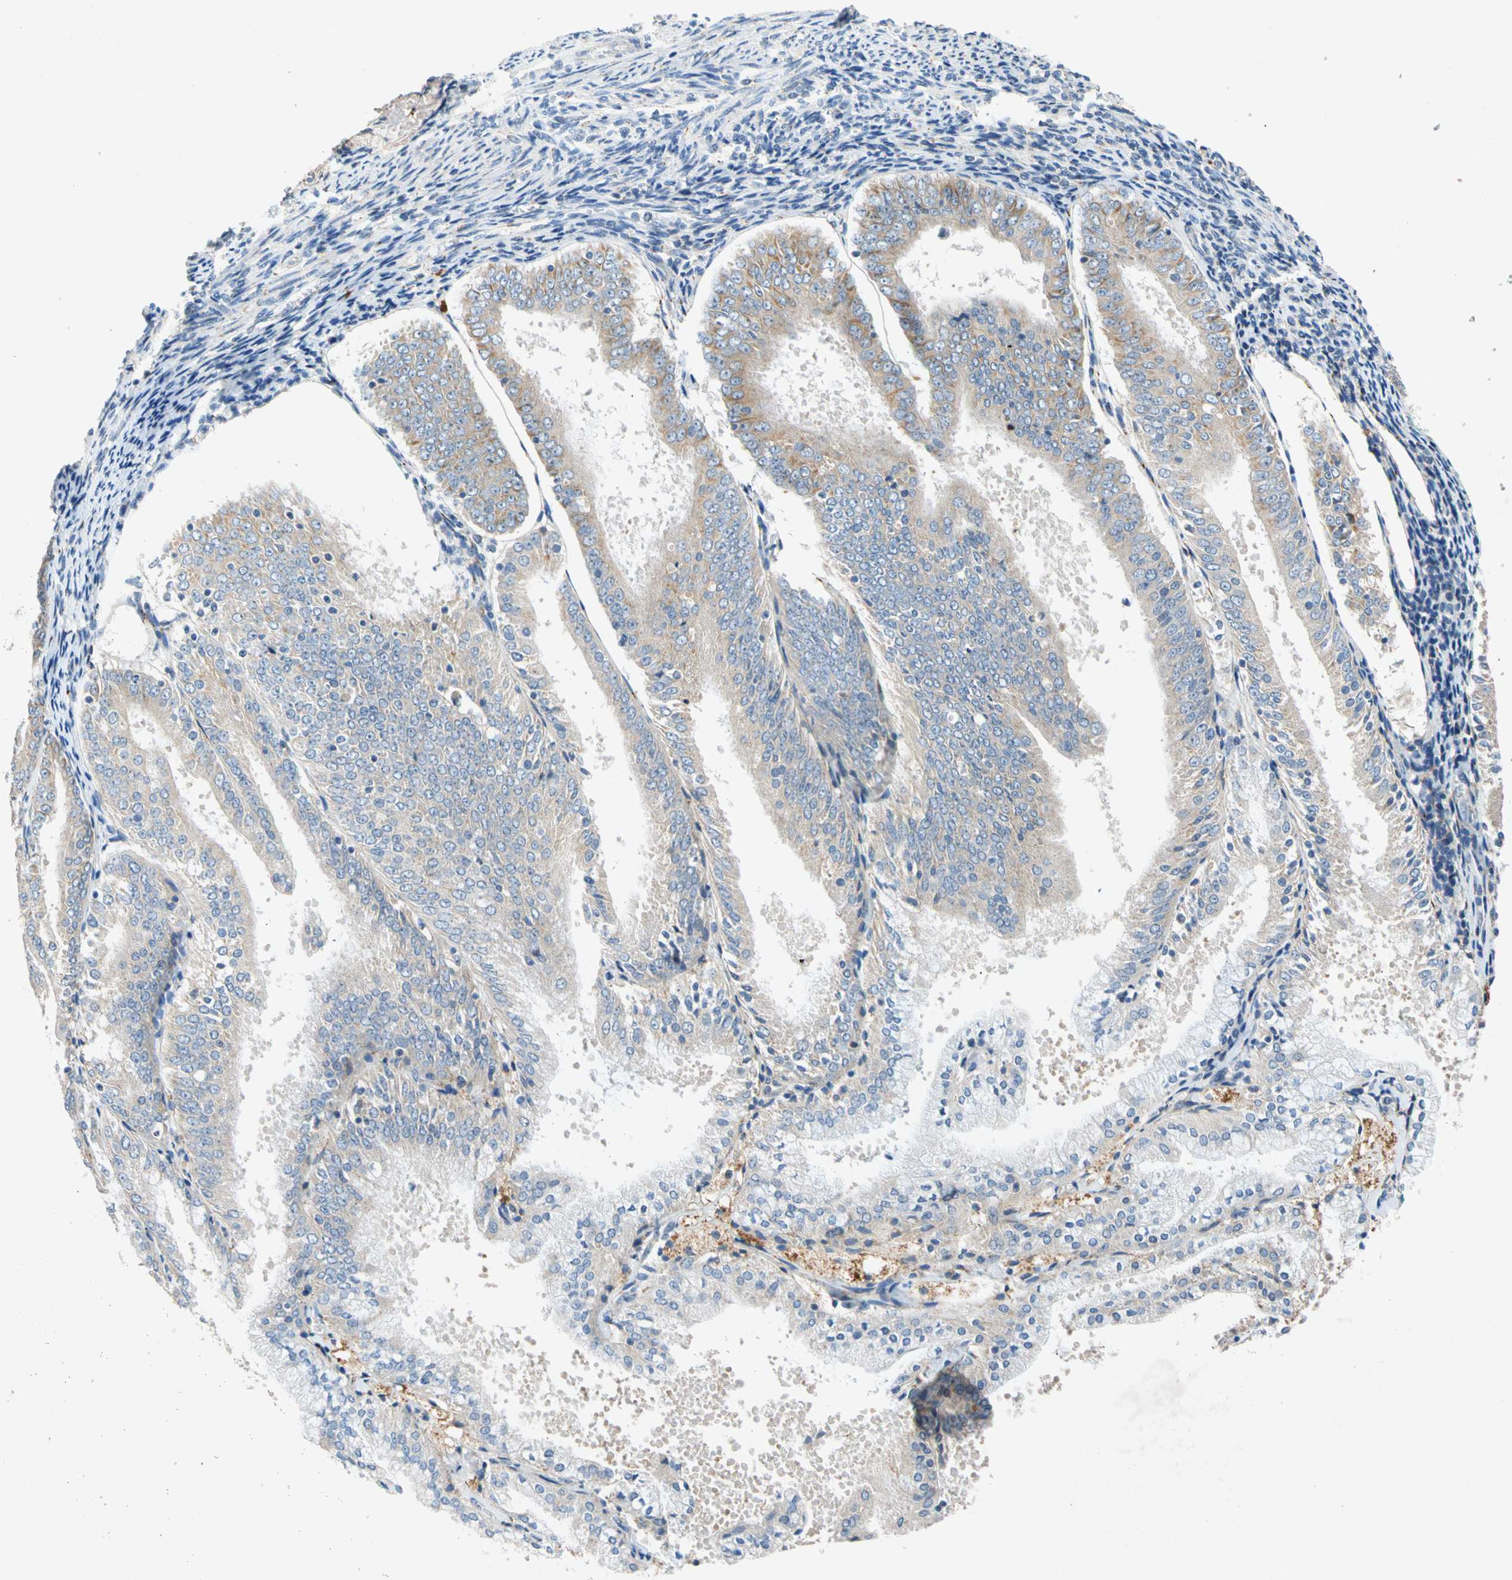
{"staining": {"intensity": "weak", "quantity": "25%-75%", "location": "cytoplasmic/membranous"}, "tissue": "endometrial cancer", "cell_type": "Tumor cells", "image_type": "cancer", "snomed": [{"axis": "morphology", "description": "Adenocarcinoma, NOS"}, {"axis": "topography", "description": "Endometrium"}], "caption": "The image displays a brown stain indicating the presence of a protein in the cytoplasmic/membranous of tumor cells in endometrial adenocarcinoma.", "gene": "GASK1B", "patient": {"sex": "female", "age": 63}}